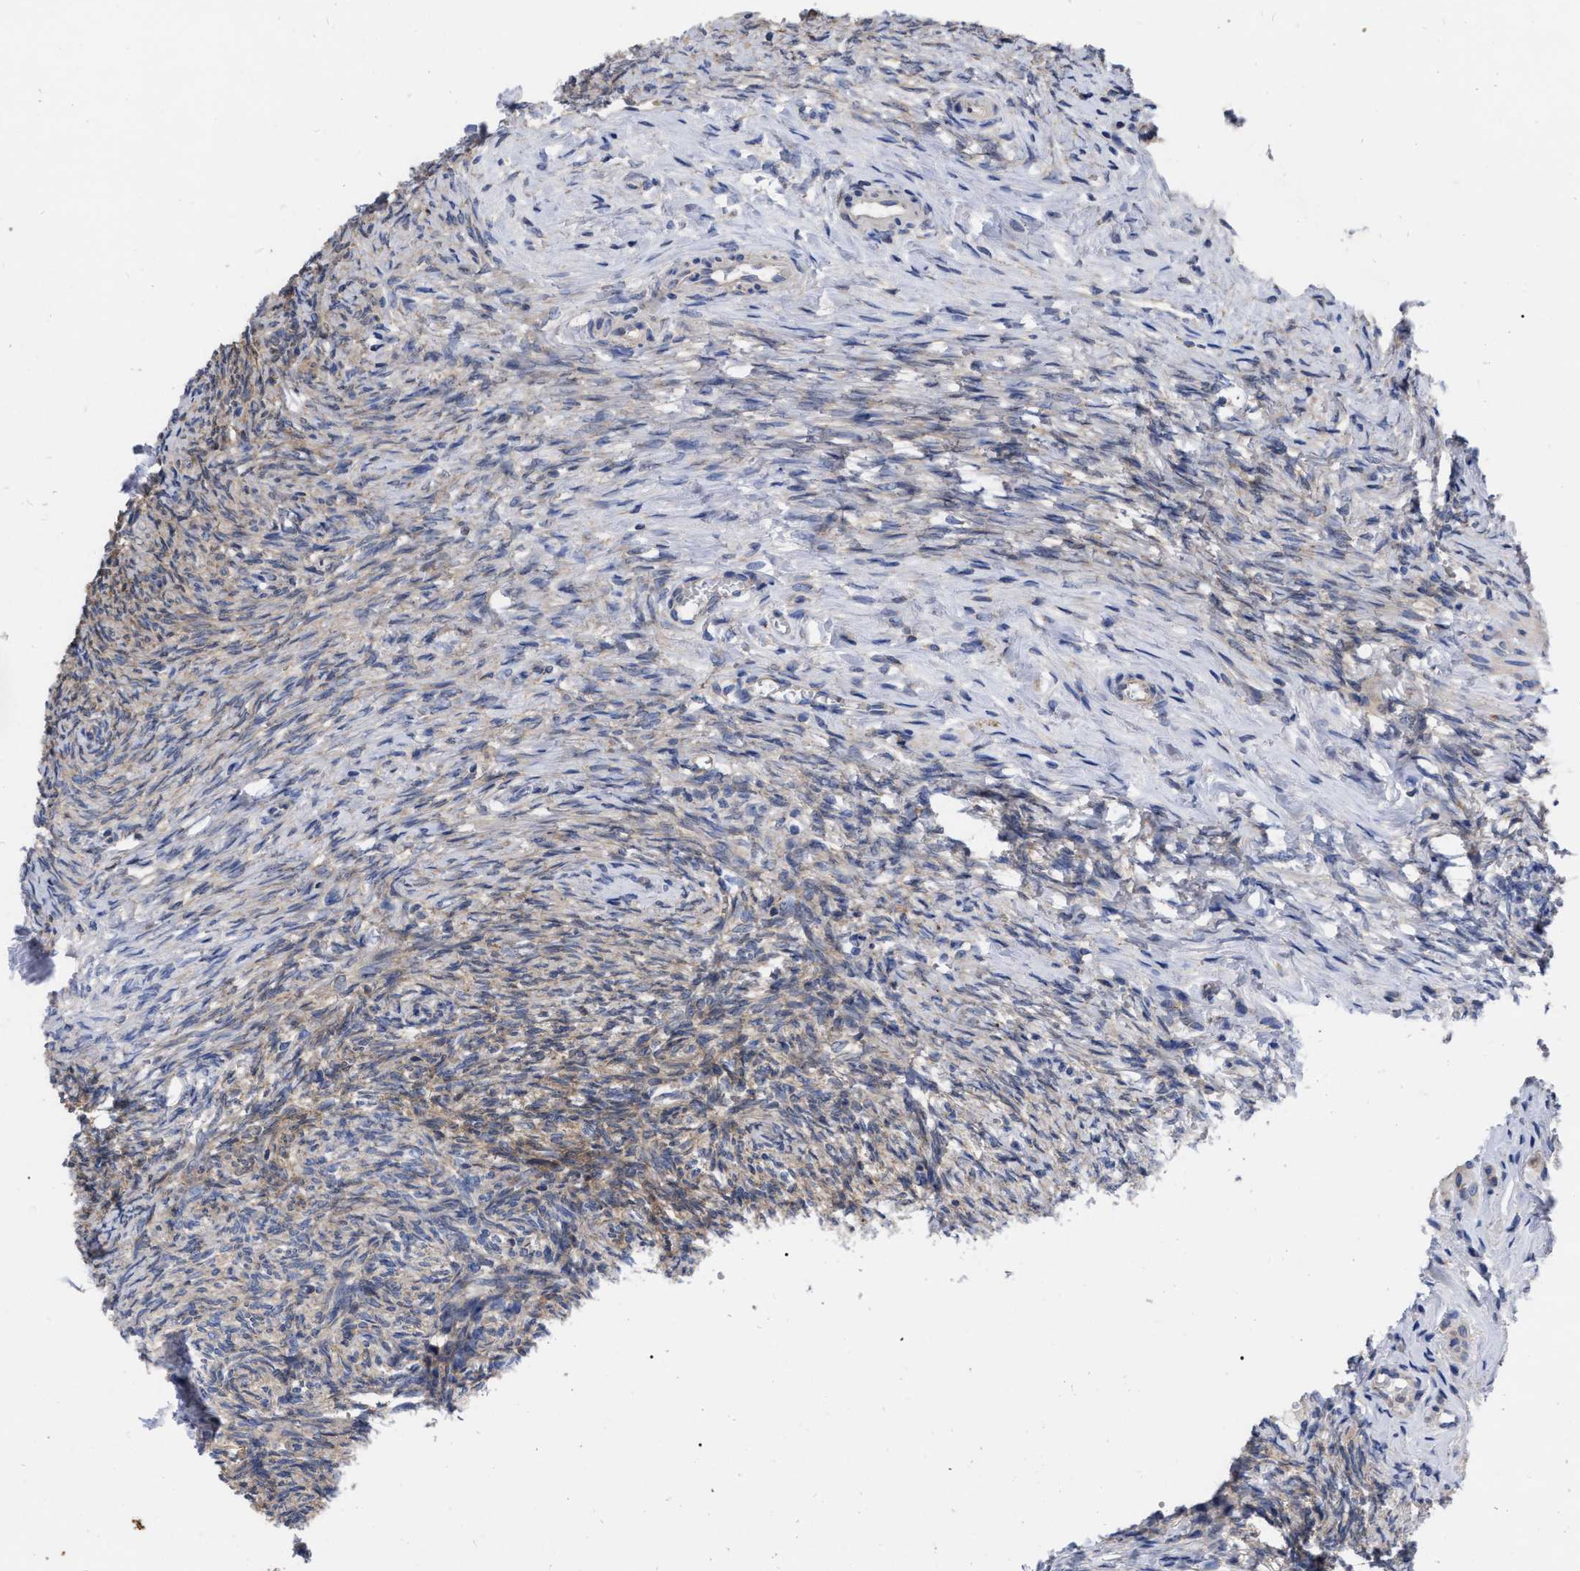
{"staining": {"intensity": "strong", "quantity": "<25%", "location": "cytoplasmic/membranous"}, "tissue": "ovary", "cell_type": "Follicle cells", "image_type": "normal", "snomed": [{"axis": "morphology", "description": "Normal tissue, NOS"}, {"axis": "topography", "description": "Ovary"}], "caption": "Immunohistochemical staining of benign ovary displays <25% levels of strong cytoplasmic/membranous protein positivity in about <25% of follicle cells. (IHC, brightfield microscopy, high magnification).", "gene": "CDKN2C", "patient": {"sex": "female", "age": 41}}